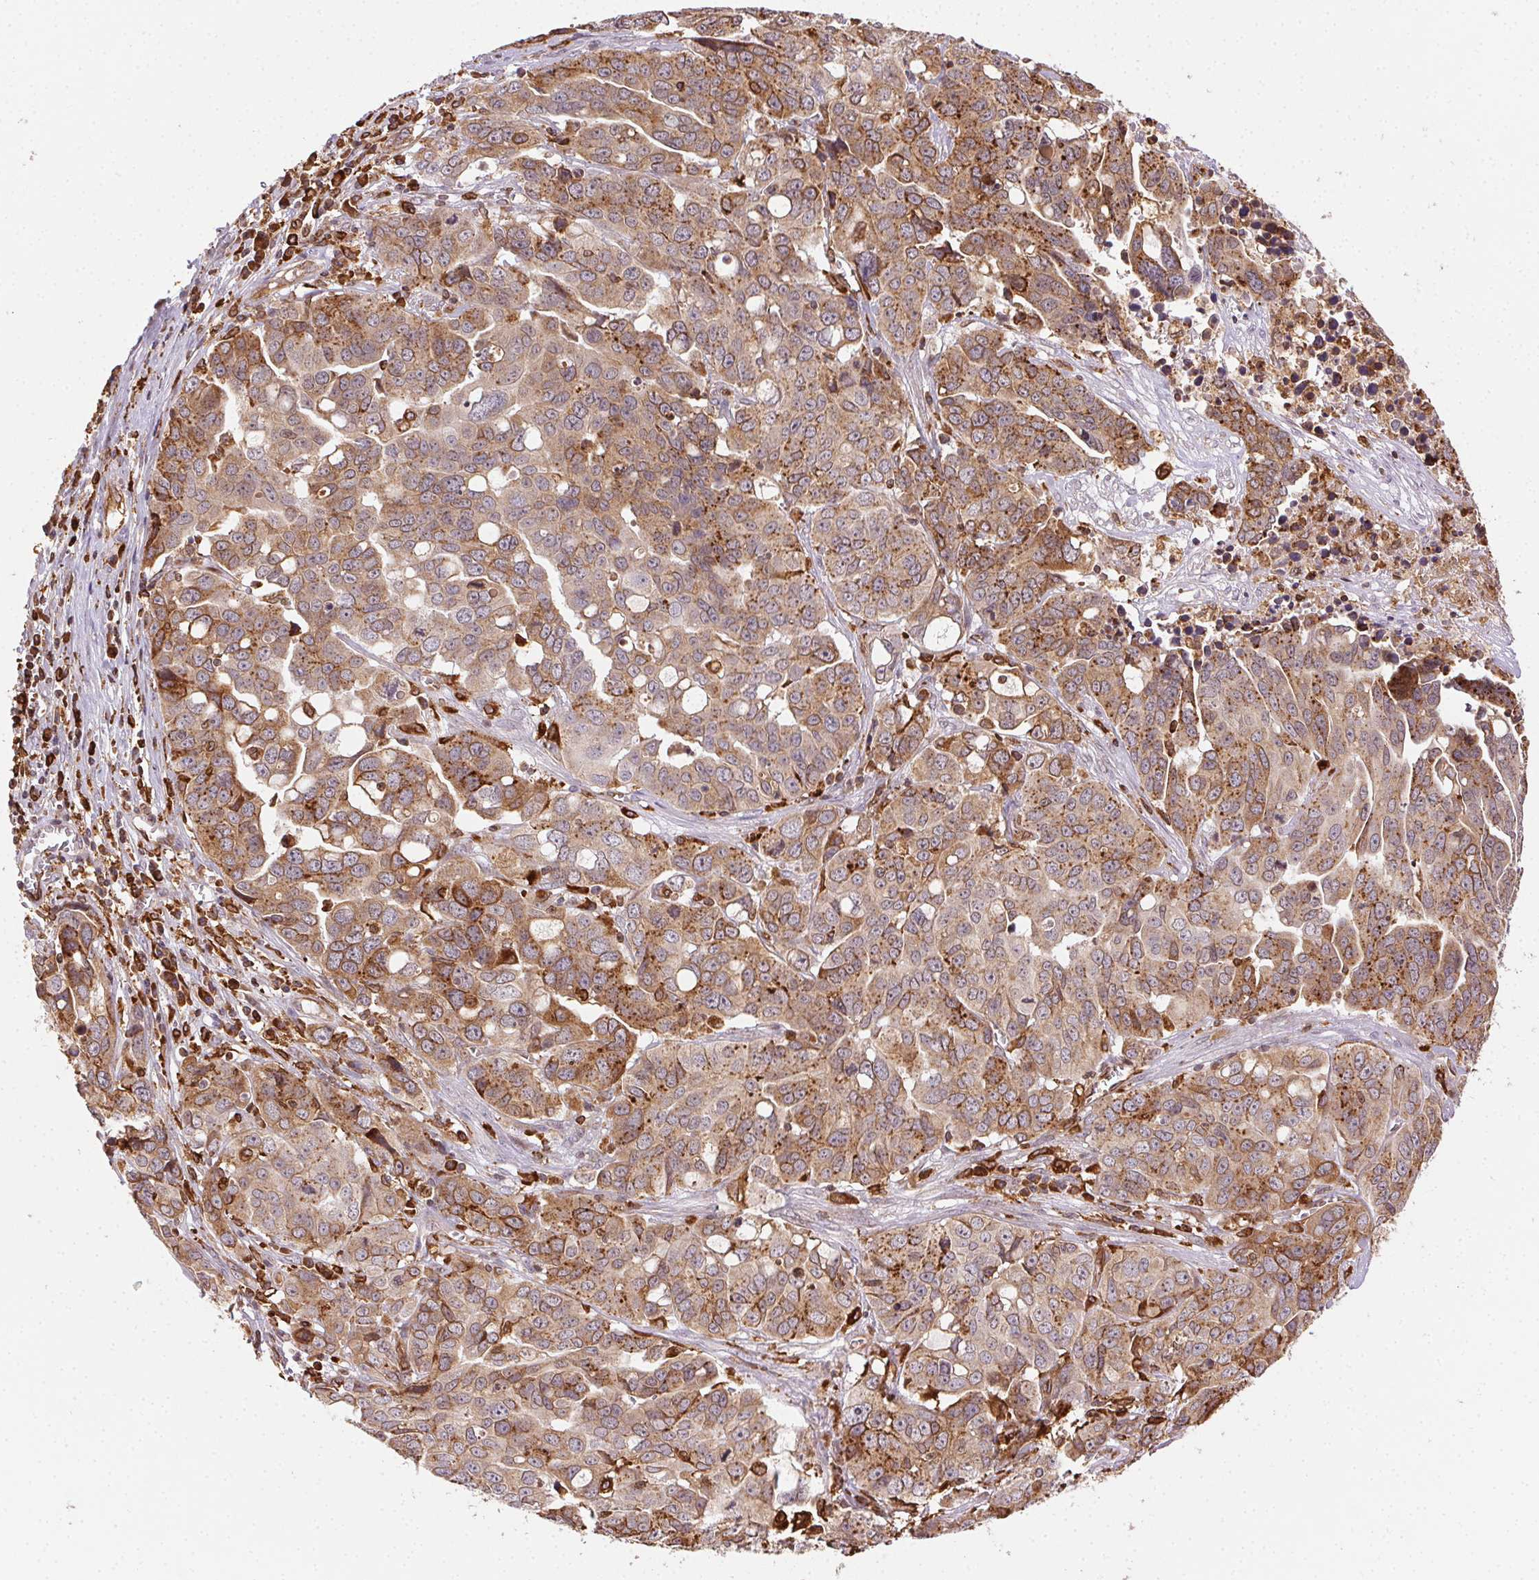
{"staining": {"intensity": "moderate", "quantity": ">75%", "location": "cytoplasmic/membranous"}, "tissue": "ovarian cancer", "cell_type": "Tumor cells", "image_type": "cancer", "snomed": [{"axis": "morphology", "description": "Carcinoma, endometroid"}, {"axis": "topography", "description": "Ovary"}], "caption": "This image exhibits immunohistochemistry staining of human ovarian endometroid carcinoma, with medium moderate cytoplasmic/membranous staining in approximately >75% of tumor cells.", "gene": "RNASET2", "patient": {"sex": "female", "age": 78}}